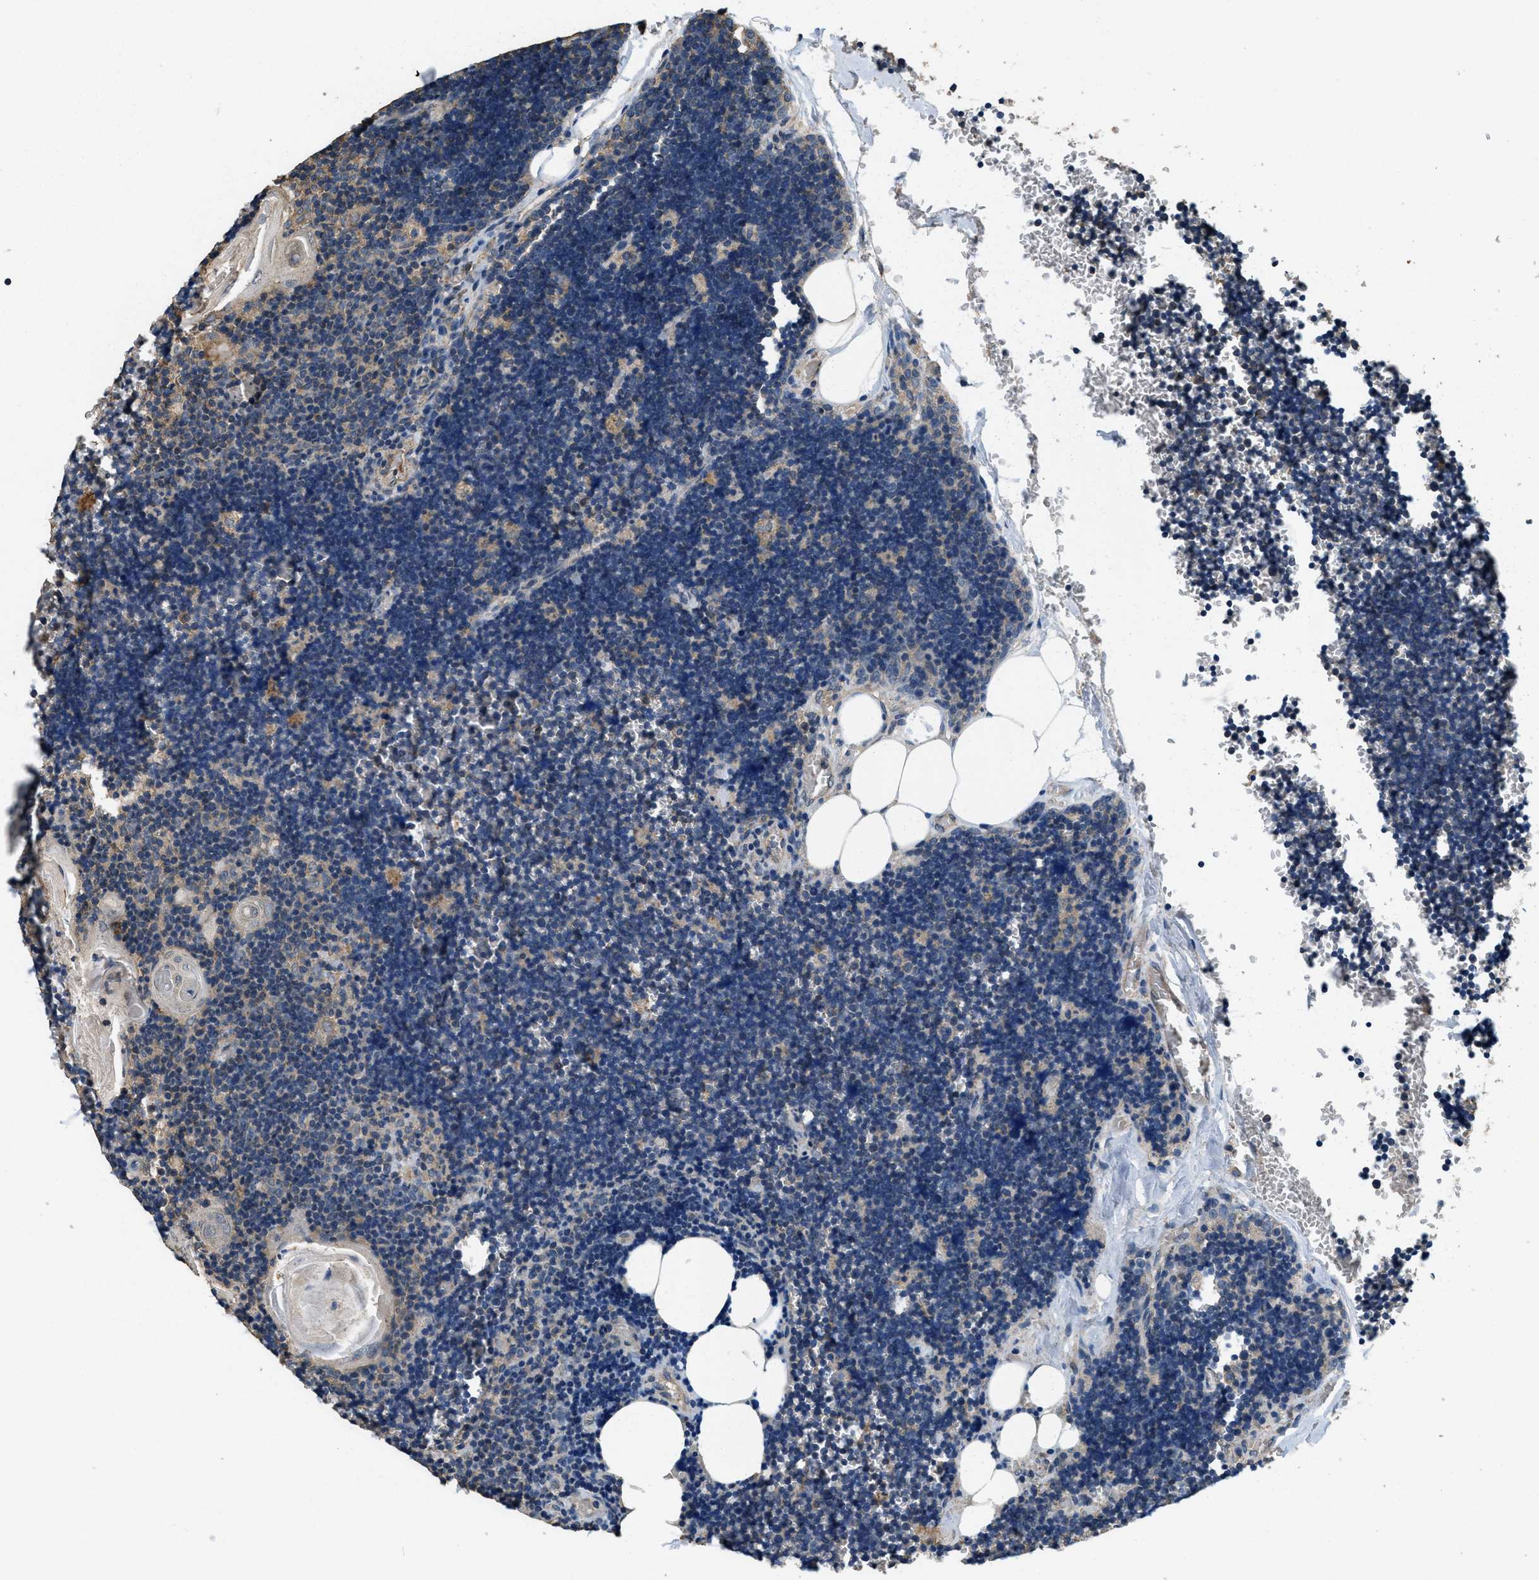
{"staining": {"intensity": "weak", "quantity": "25%-75%", "location": "cytoplasmic/membranous"}, "tissue": "lymph node", "cell_type": "Germinal center cells", "image_type": "normal", "snomed": [{"axis": "morphology", "description": "Normal tissue, NOS"}, {"axis": "topography", "description": "Lymph node"}], "caption": "High-power microscopy captured an immunohistochemistry (IHC) image of benign lymph node, revealing weak cytoplasmic/membranous positivity in about 25%-75% of germinal center cells.", "gene": "THBS2", "patient": {"sex": "male", "age": 33}}